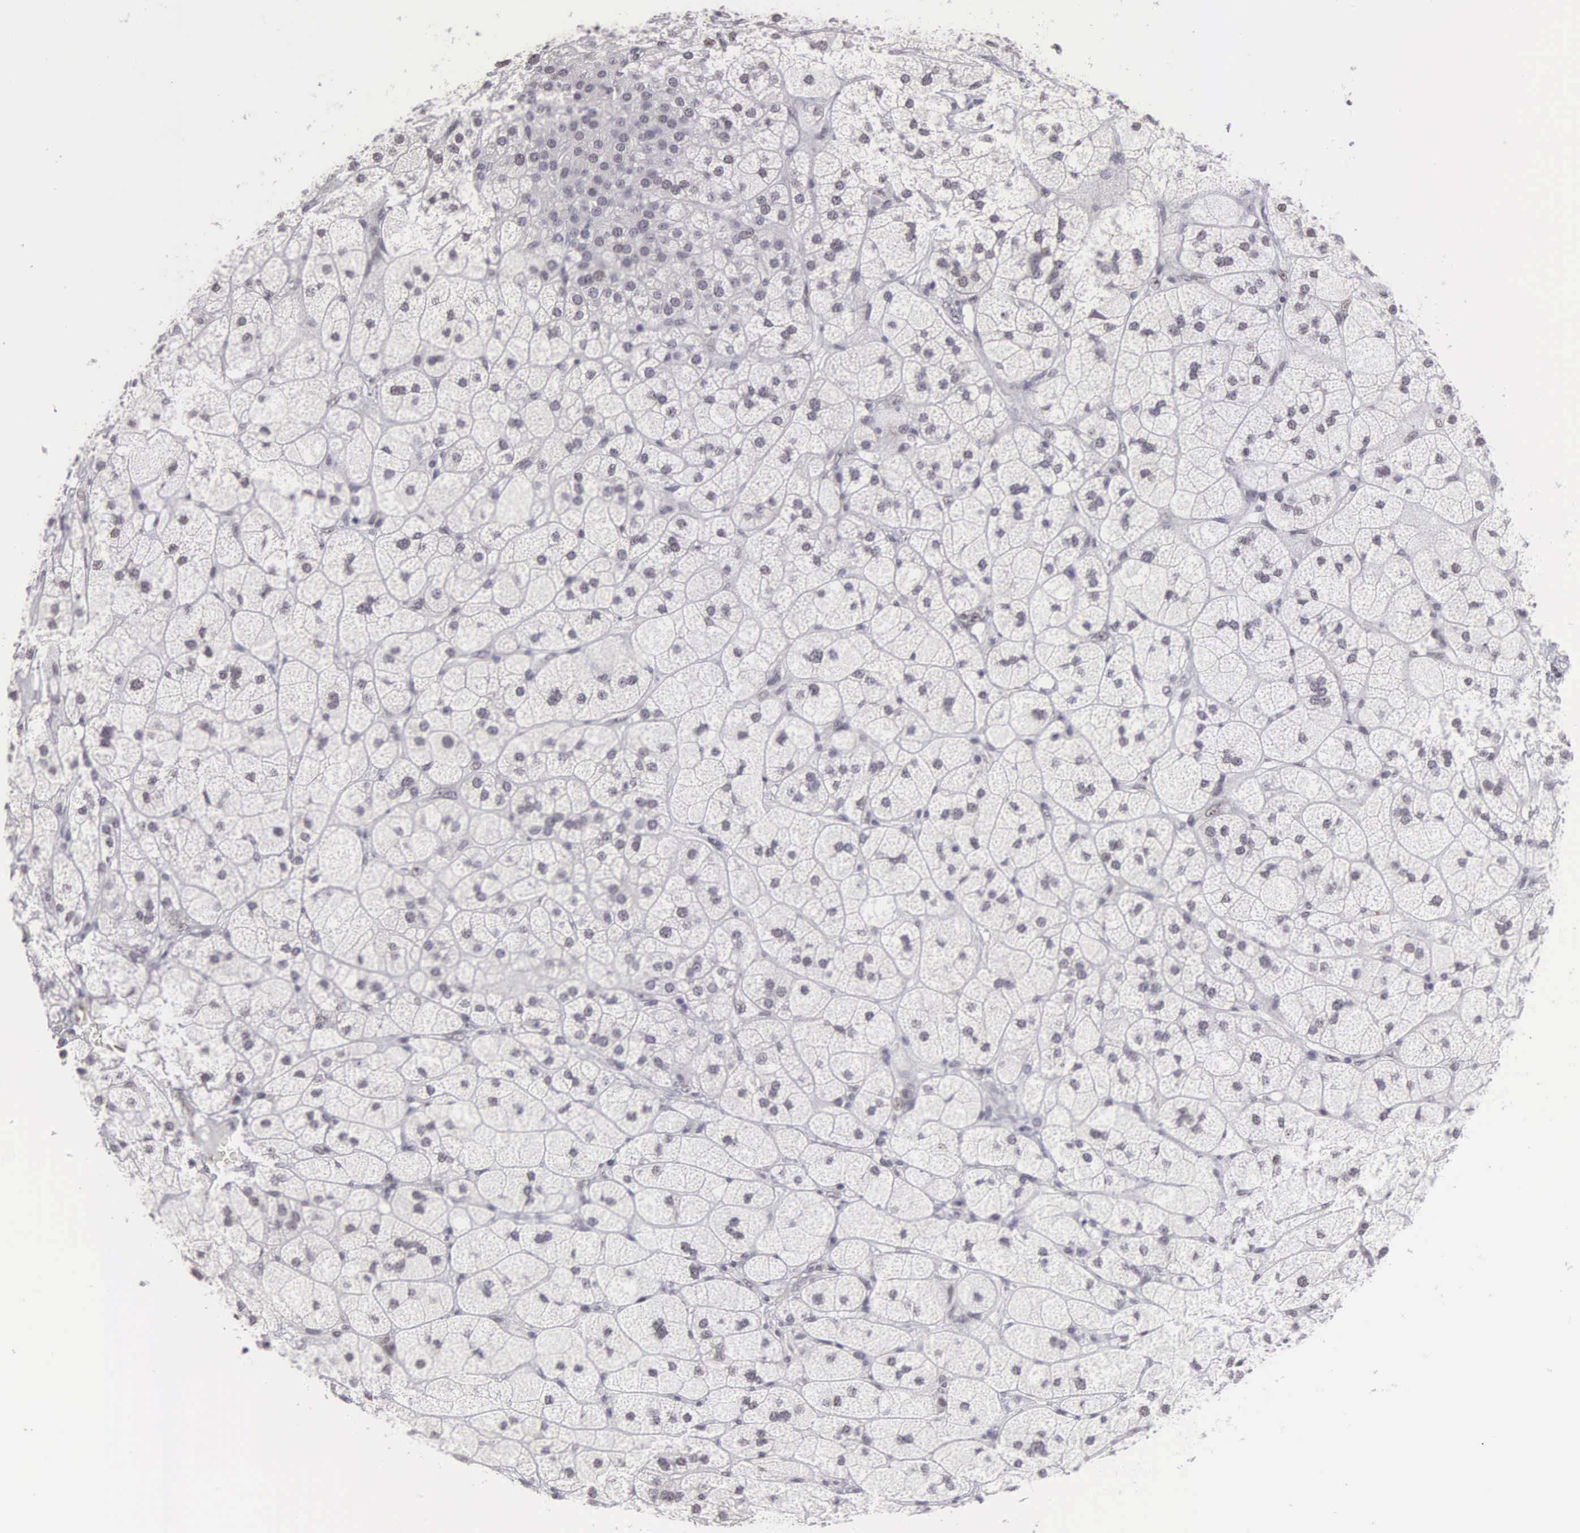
{"staining": {"intensity": "weak", "quantity": "25%-75%", "location": "cytoplasmic/membranous,nuclear"}, "tissue": "adrenal gland", "cell_type": "Glandular cells", "image_type": "normal", "snomed": [{"axis": "morphology", "description": "Normal tissue, NOS"}, {"axis": "topography", "description": "Adrenal gland"}], "caption": "Adrenal gland stained with IHC demonstrates weak cytoplasmic/membranous,nuclear staining in approximately 25%-75% of glandular cells. (DAB IHC with brightfield microscopy, high magnification).", "gene": "MORC2", "patient": {"sex": "female", "age": 60}}